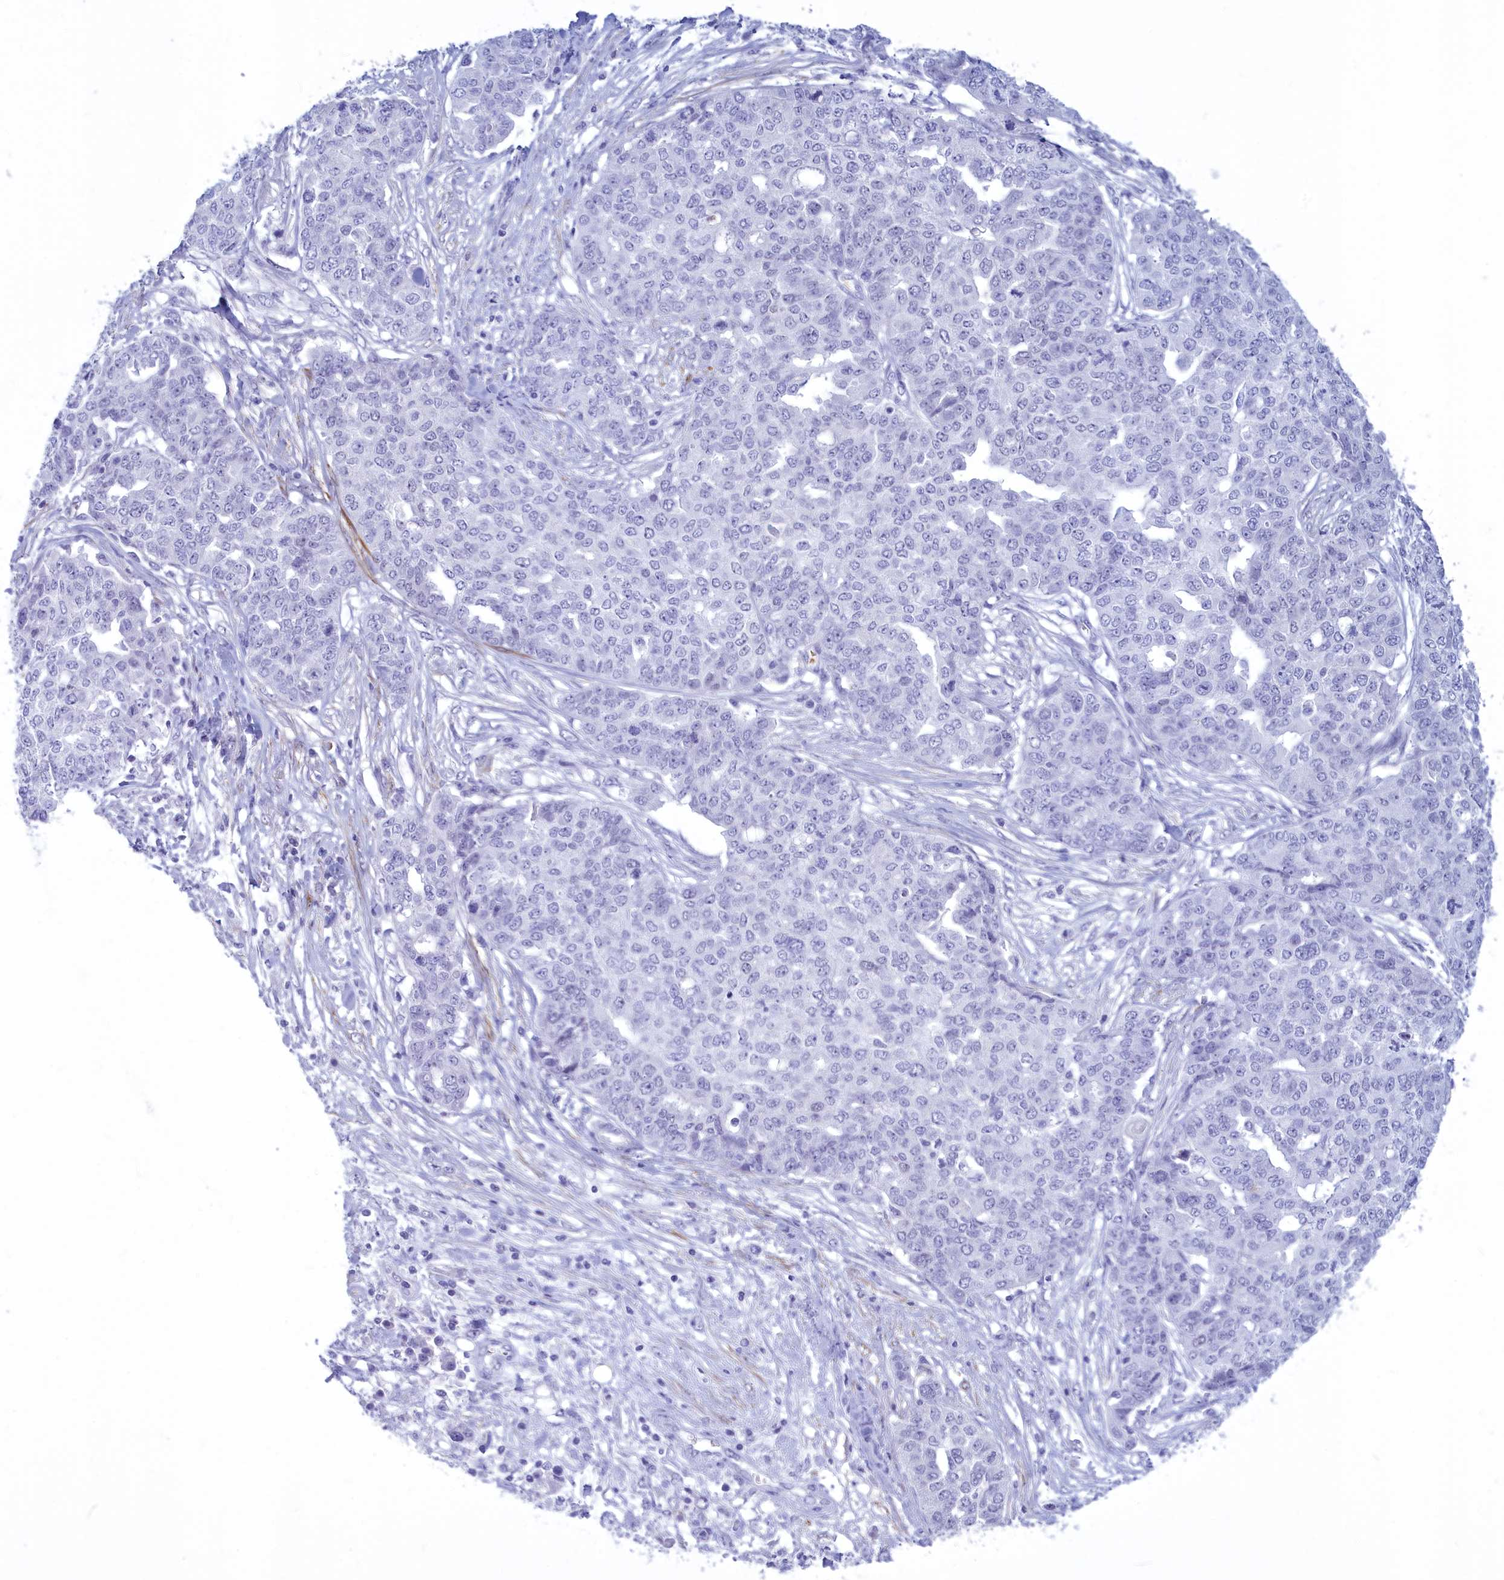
{"staining": {"intensity": "negative", "quantity": "none", "location": "none"}, "tissue": "ovarian cancer", "cell_type": "Tumor cells", "image_type": "cancer", "snomed": [{"axis": "morphology", "description": "Cystadenocarcinoma, serous, NOS"}, {"axis": "topography", "description": "Soft tissue"}, {"axis": "topography", "description": "Ovary"}], "caption": "Human serous cystadenocarcinoma (ovarian) stained for a protein using immunohistochemistry (IHC) shows no expression in tumor cells.", "gene": "GAPDHS", "patient": {"sex": "female", "age": 57}}